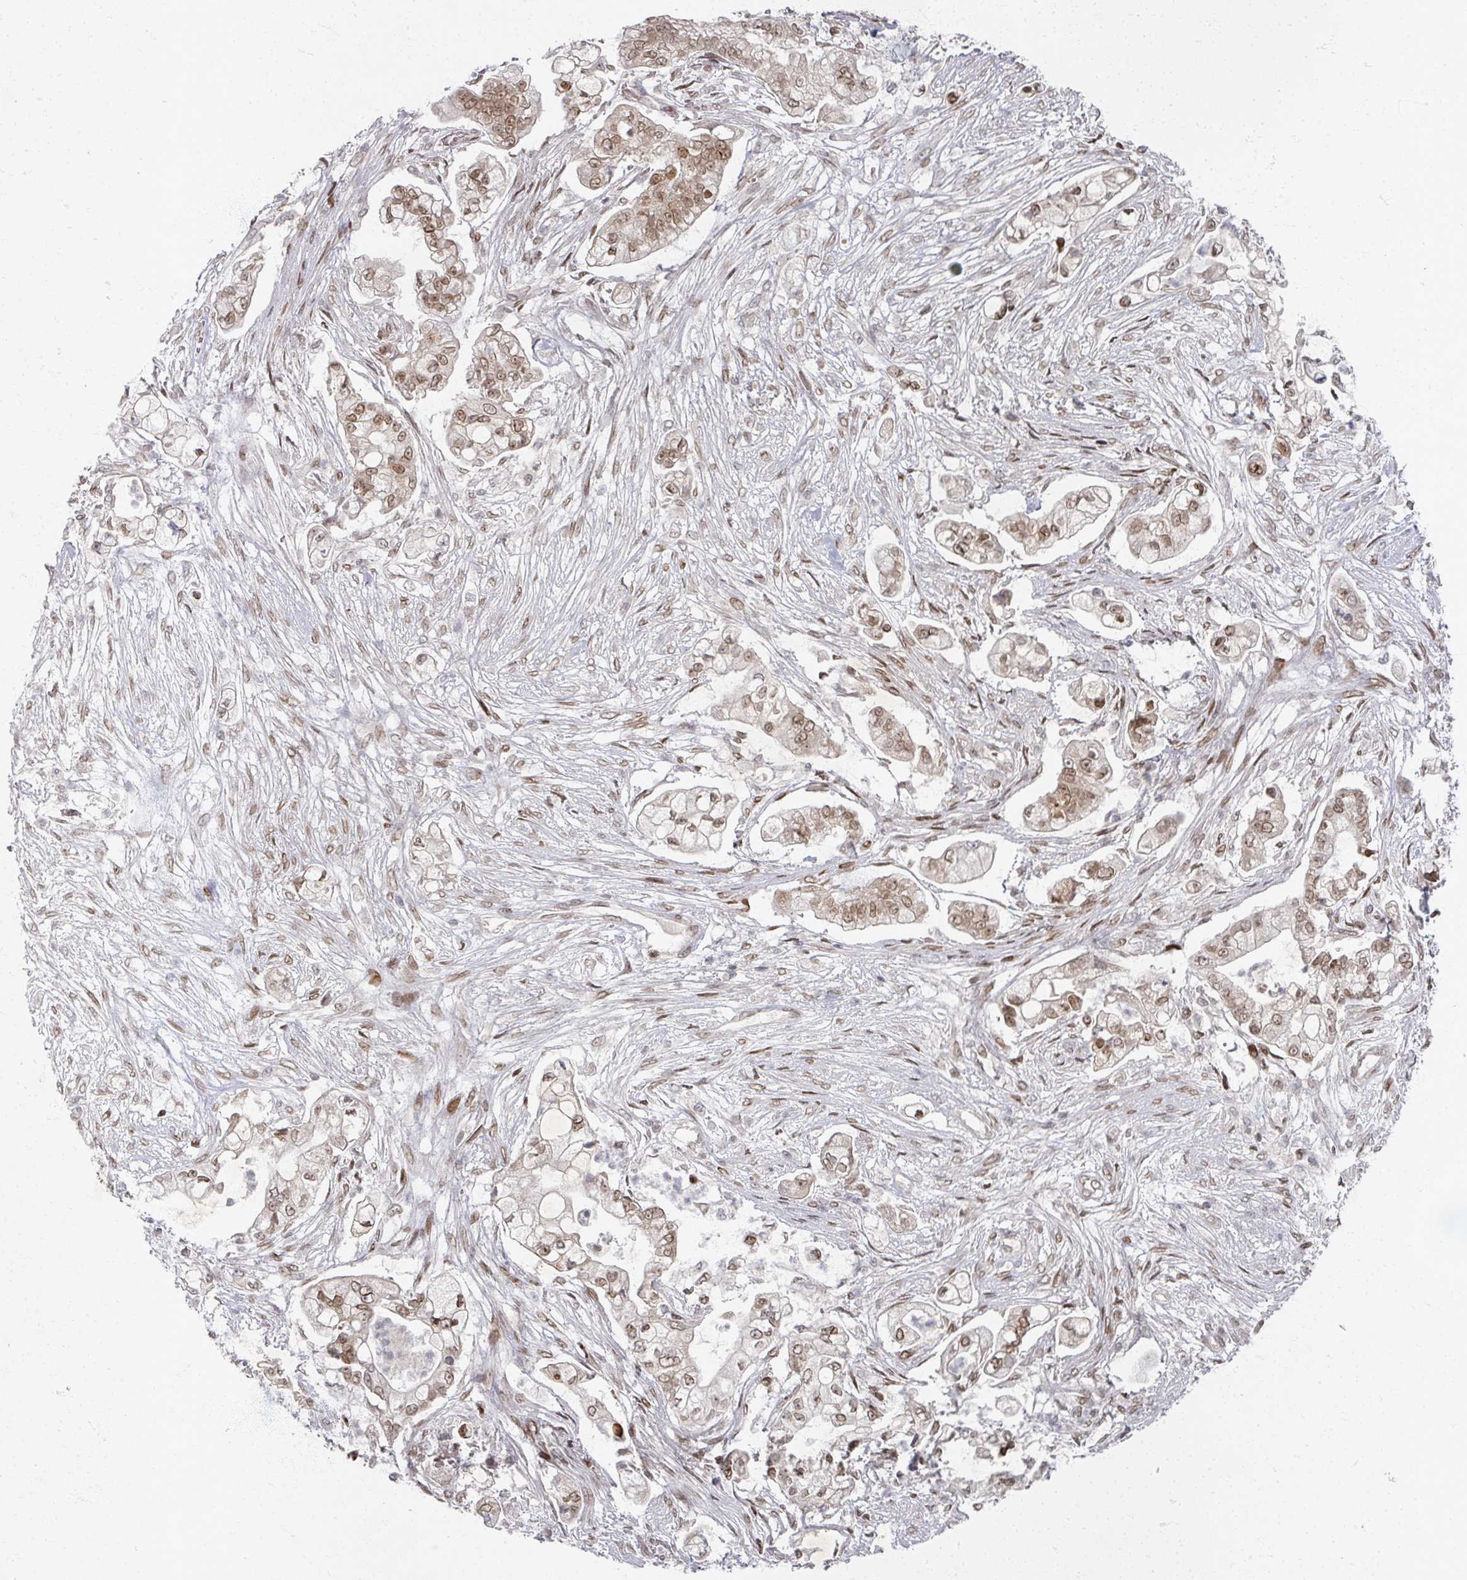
{"staining": {"intensity": "moderate", "quantity": ">75%", "location": "nuclear"}, "tissue": "pancreatic cancer", "cell_type": "Tumor cells", "image_type": "cancer", "snomed": [{"axis": "morphology", "description": "Adenocarcinoma, NOS"}, {"axis": "topography", "description": "Pancreas"}], "caption": "Brown immunohistochemical staining in human pancreatic cancer (adenocarcinoma) shows moderate nuclear expression in approximately >75% of tumor cells.", "gene": "PSKH1", "patient": {"sex": "female", "age": 69}}